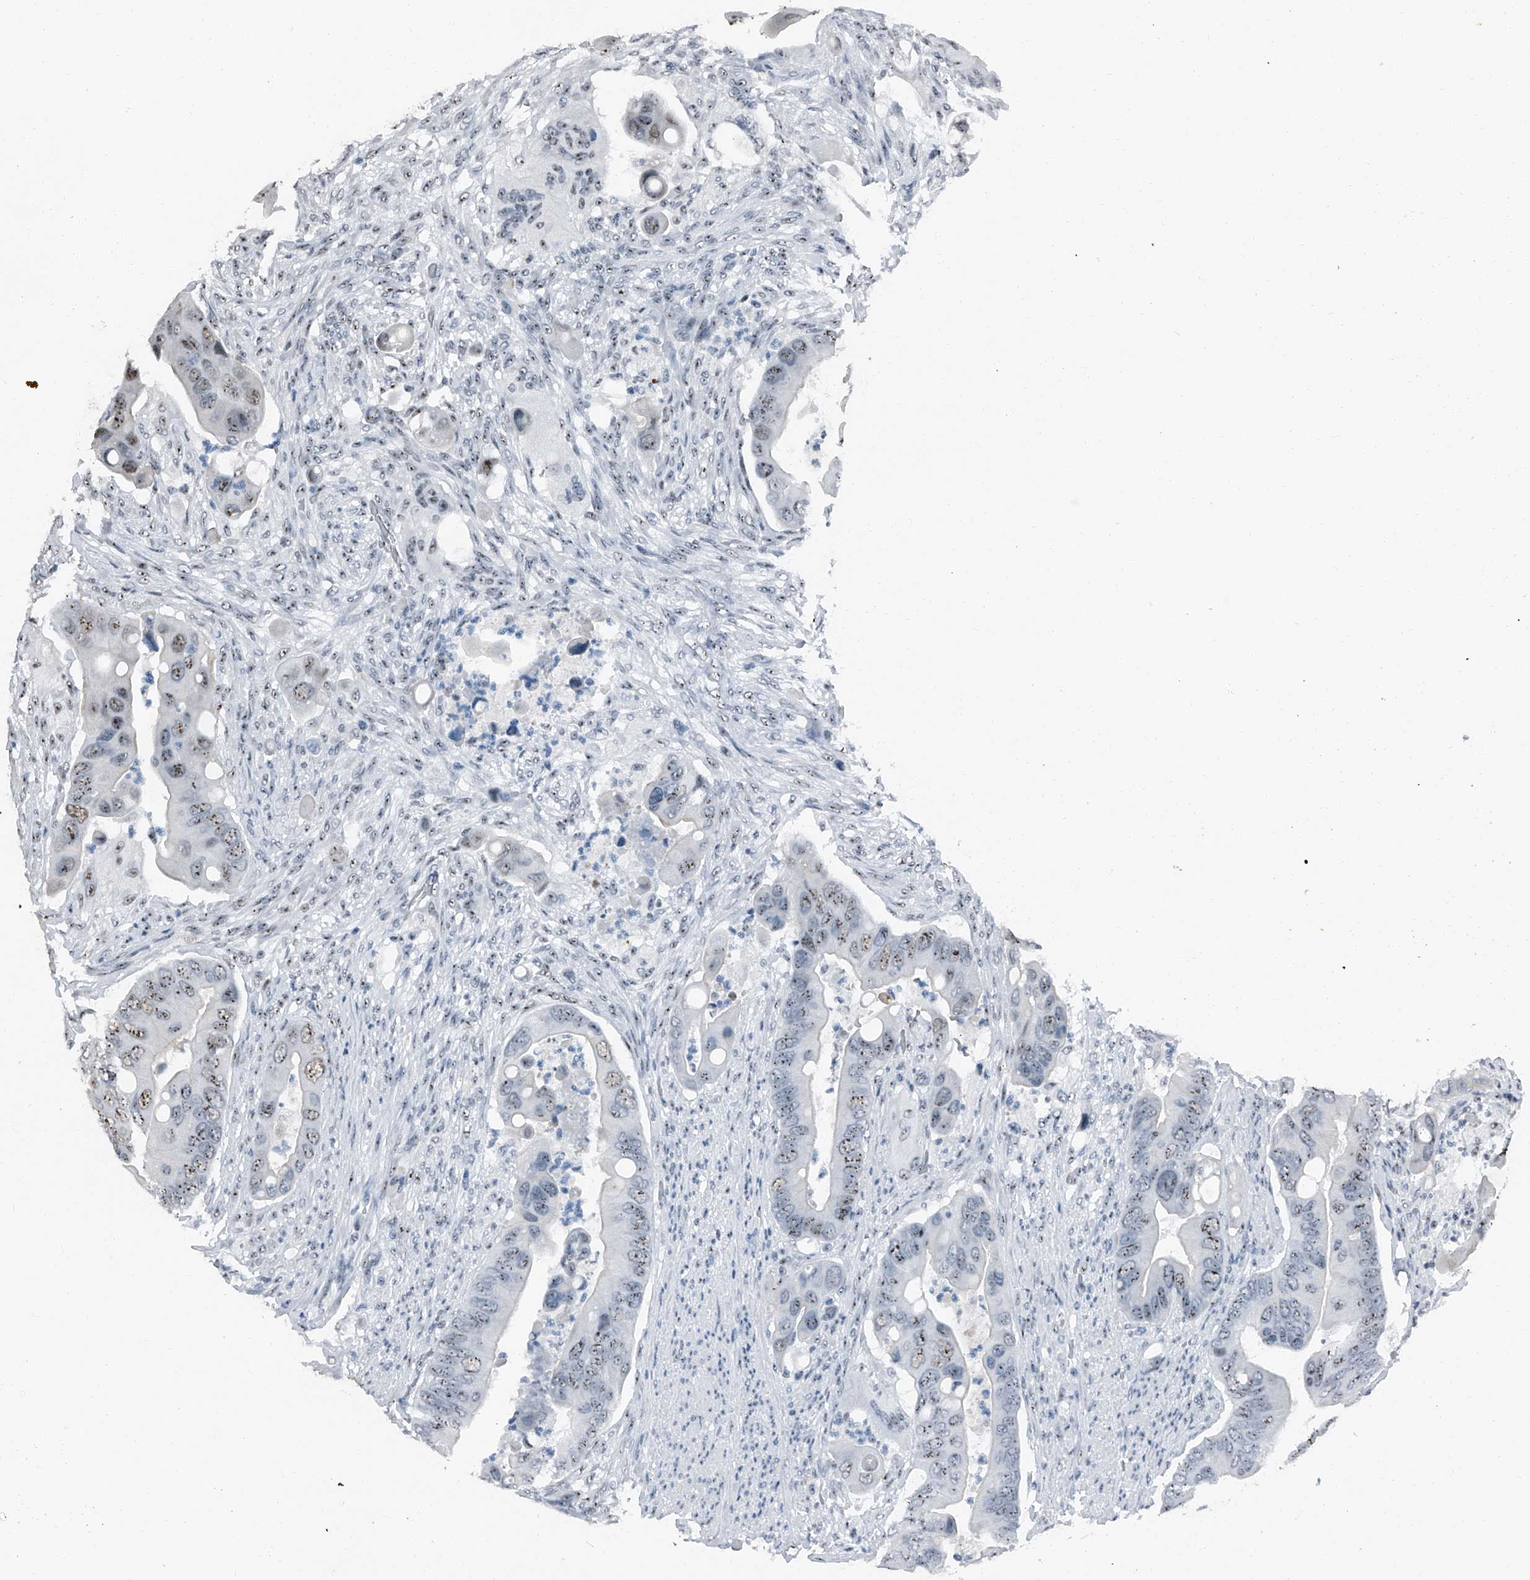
{"staining": {"intensity": "moderate", "quantity": ">75%", "location": "nuclear"}, "tissue": "colorectal cancer", "cell_type": "Tumor cells", "image_type": "cancer", "snomed": [{"axis": "morphology", "description": "Adenocarcinoma, NOS"}, {"axis": "topography", "description": "Rectum"}], "caption": "Colorectal cancer stained with DAB immunohistochemistry (IHC) shows medium levels of moderate nuclear staining in about >75% of tumor cells. (DAB (3,3'-diaminobenzidine) IHC with brightfield microscopy, high magnification).", "gene": "TCOF1", "patient": {"sex": "female", "age": 57}}